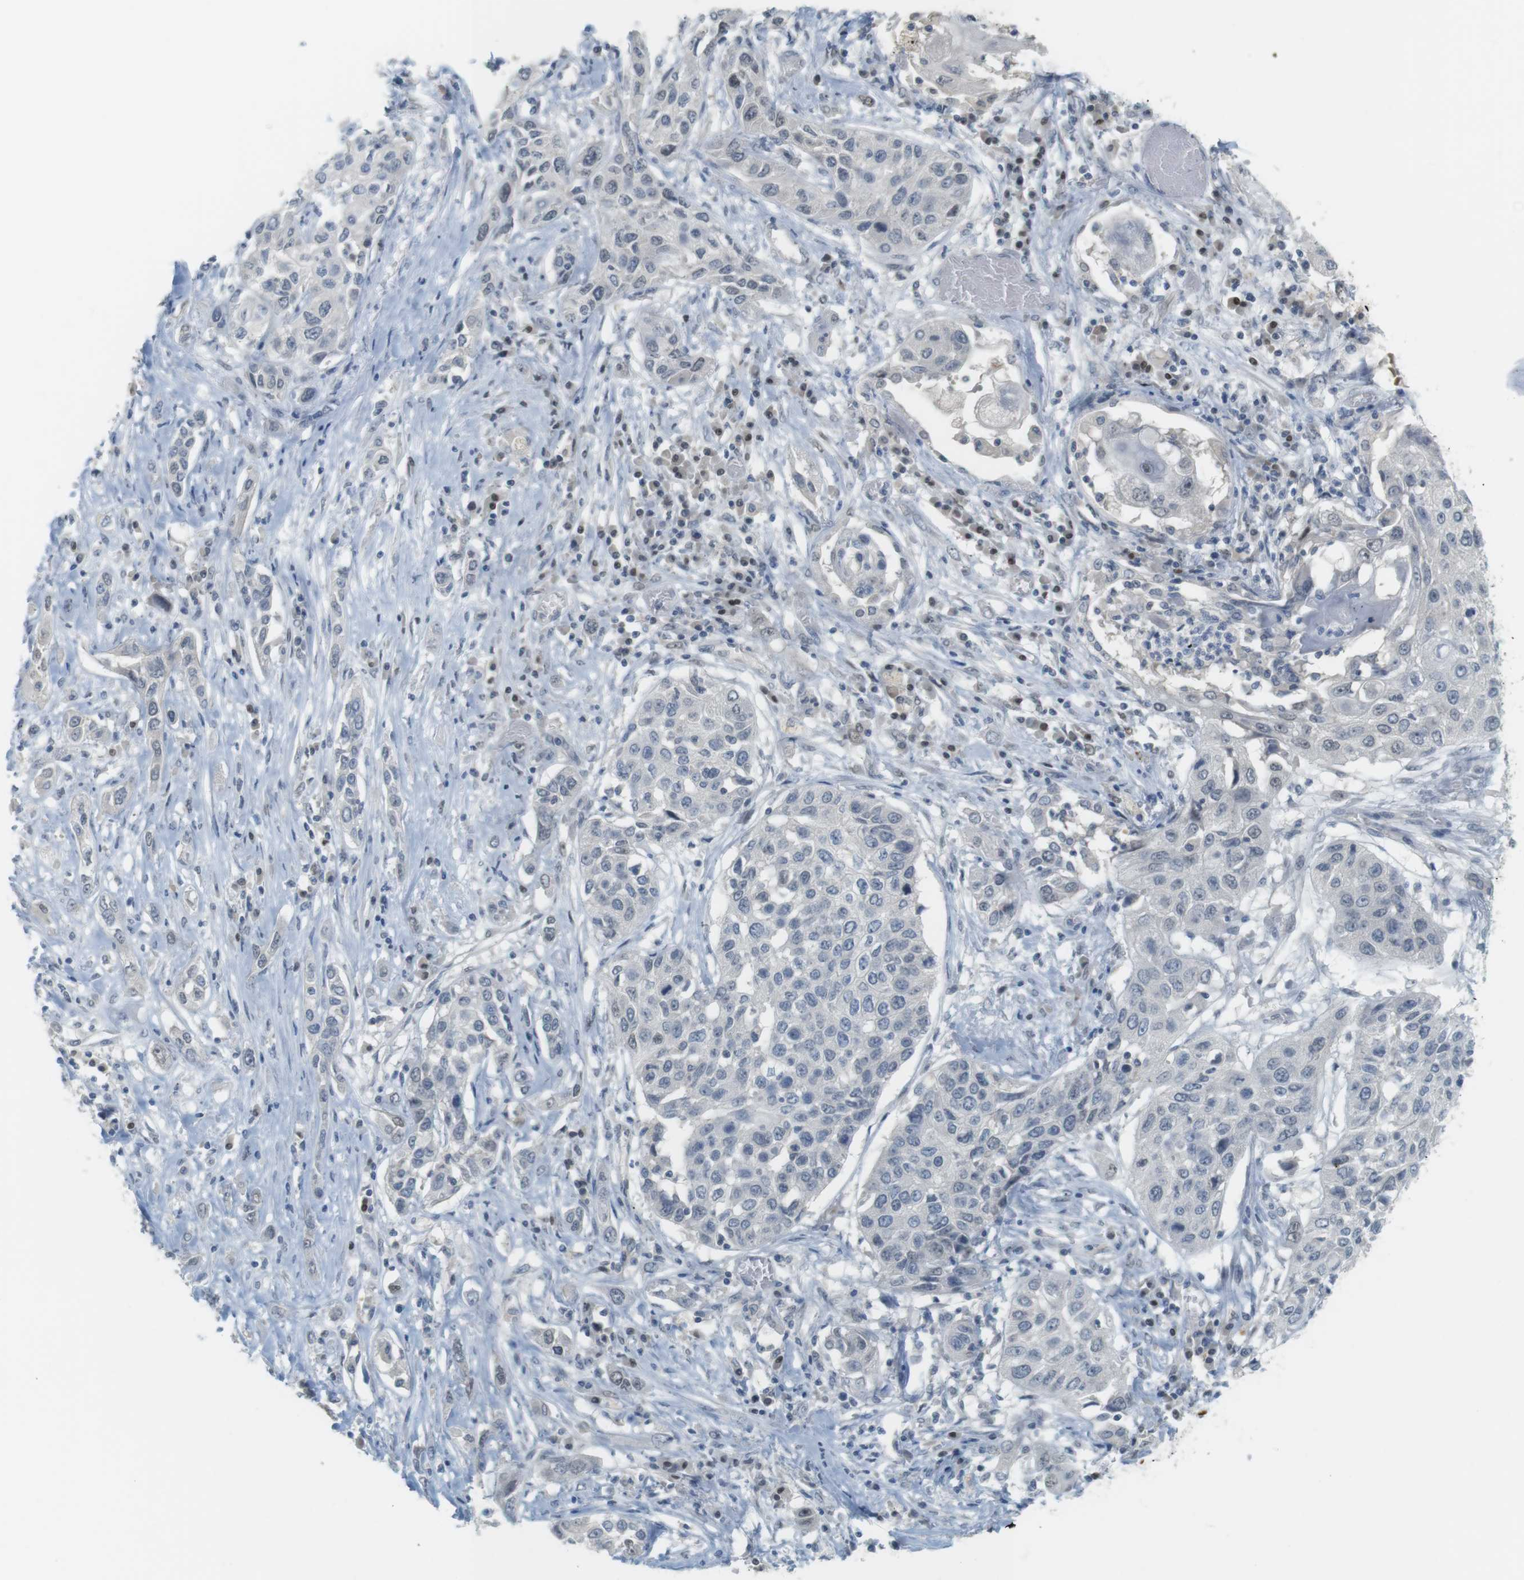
{"staining": {"intensity": "weak", "quantity": "<25%", "location": "nuclear"}, "tissue": "lung cancer", "cell_type": "Tumor cells", "image_type": "cancer", "snomed": [{"axis": "morphology", "description": "Squamous cell carcinoma, NOS"}, {"axis": "topography", "description": "Lung"}], "caption": "Protein analysis of lung cancer (squamous cell carcinoma) displays no significant expression in tumor cells.", "gene": "CREB3L2", "patient": {"sex": "male", "age": 71}}